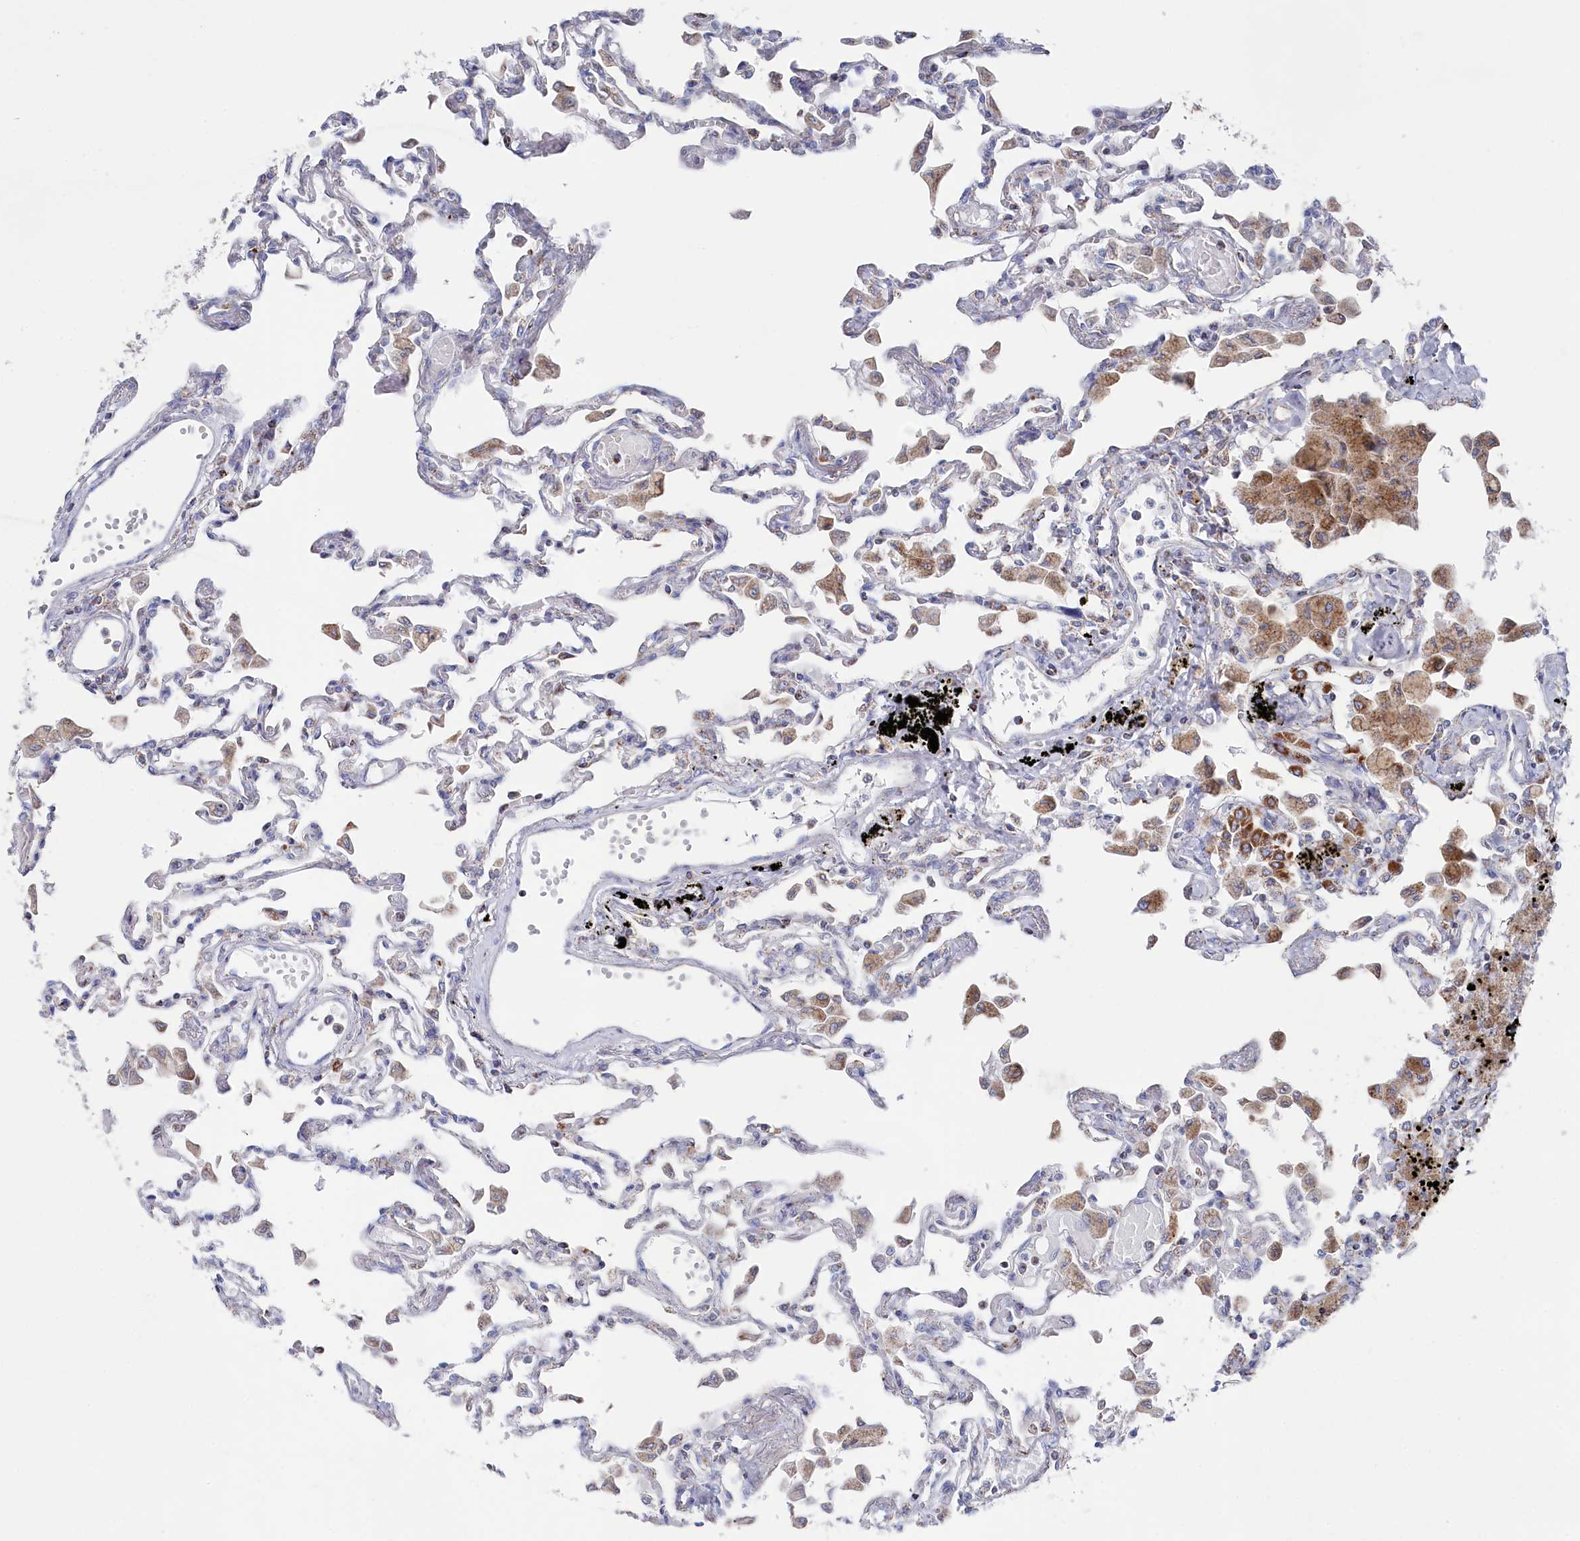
{"staining": {"intensity": "weak", "quantity": "<25%", "location": "cytoplasmic/membranous"}, "tissue": "lung", "cell_type": "Alveolar cells", "image_type": "normal", "snomed": [{"axis": "morphology", "description": "Normal tissue, NOS"}, {"axis": "topography", "description": "Bronchus"}, {"axis": "topography", "description": "Lung"}], "caption": "Alveolar cells are negative for brown protein staining in normal lung. (Immunohistochemistry (ihc), brightfield microscopy, high magnification).", "gene": "GLS2", "patient": {"sex": "female", "age": 49}}